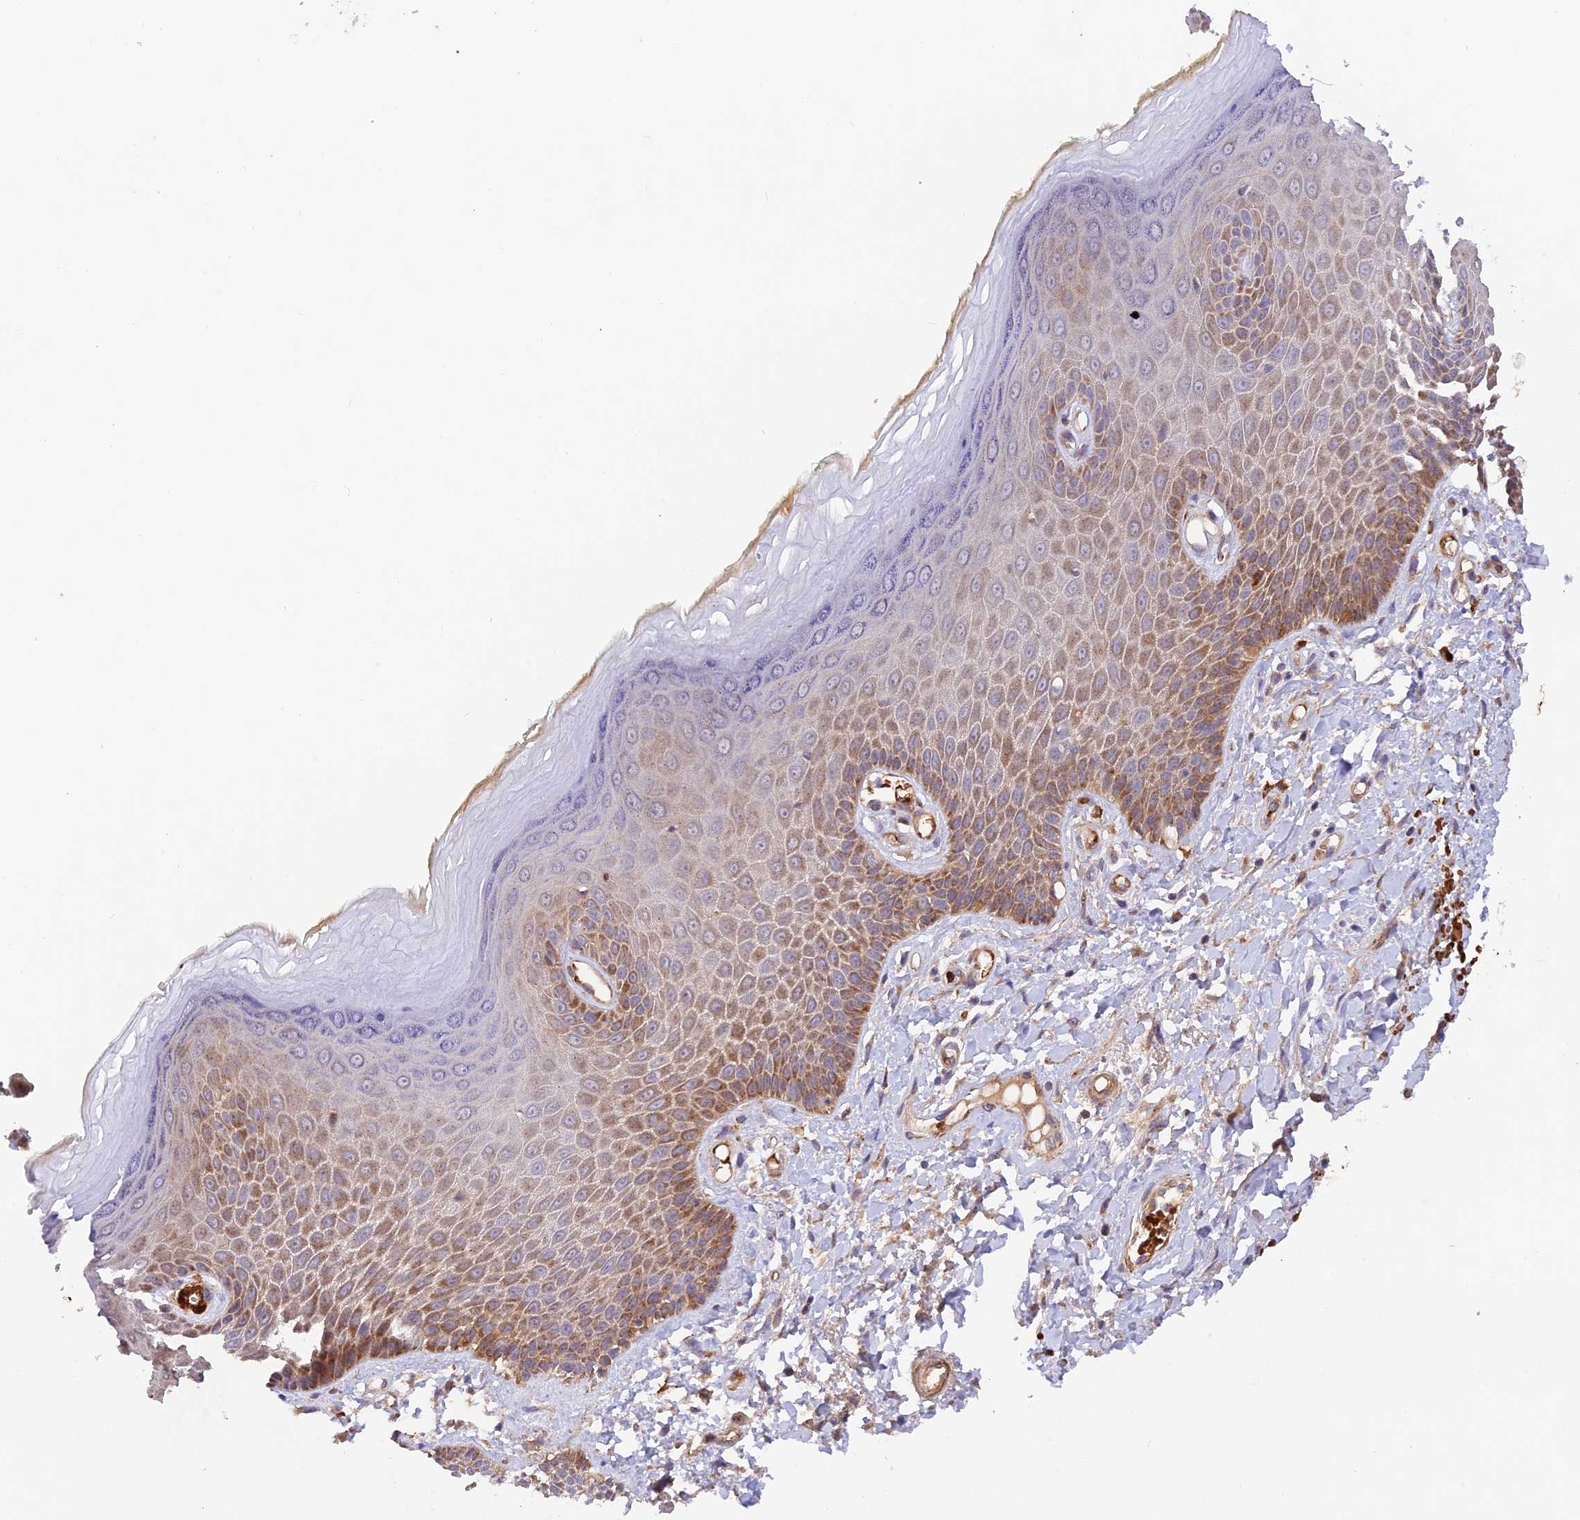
{"staining": {"intensity": "moderate", "quantity": "25%-75%", "location": "cytoplasmic/membranous"}, "tissue": "skin", "cell_type": "Epidermal cells", "image_type": "normal", "snomed": [{"axis": "morphology", "description": "Normal tissue, NOS"}, {"axis": "topography", "description": "Anal"}], "caption": "Protein expression analysis of unremarkable skin demonstrates moderate cytoplasmic/membranous staining in about 25%-75% of epidermal cells.", "gene": "WDFY4", "patient": {"sex": "male", "age": 78}}